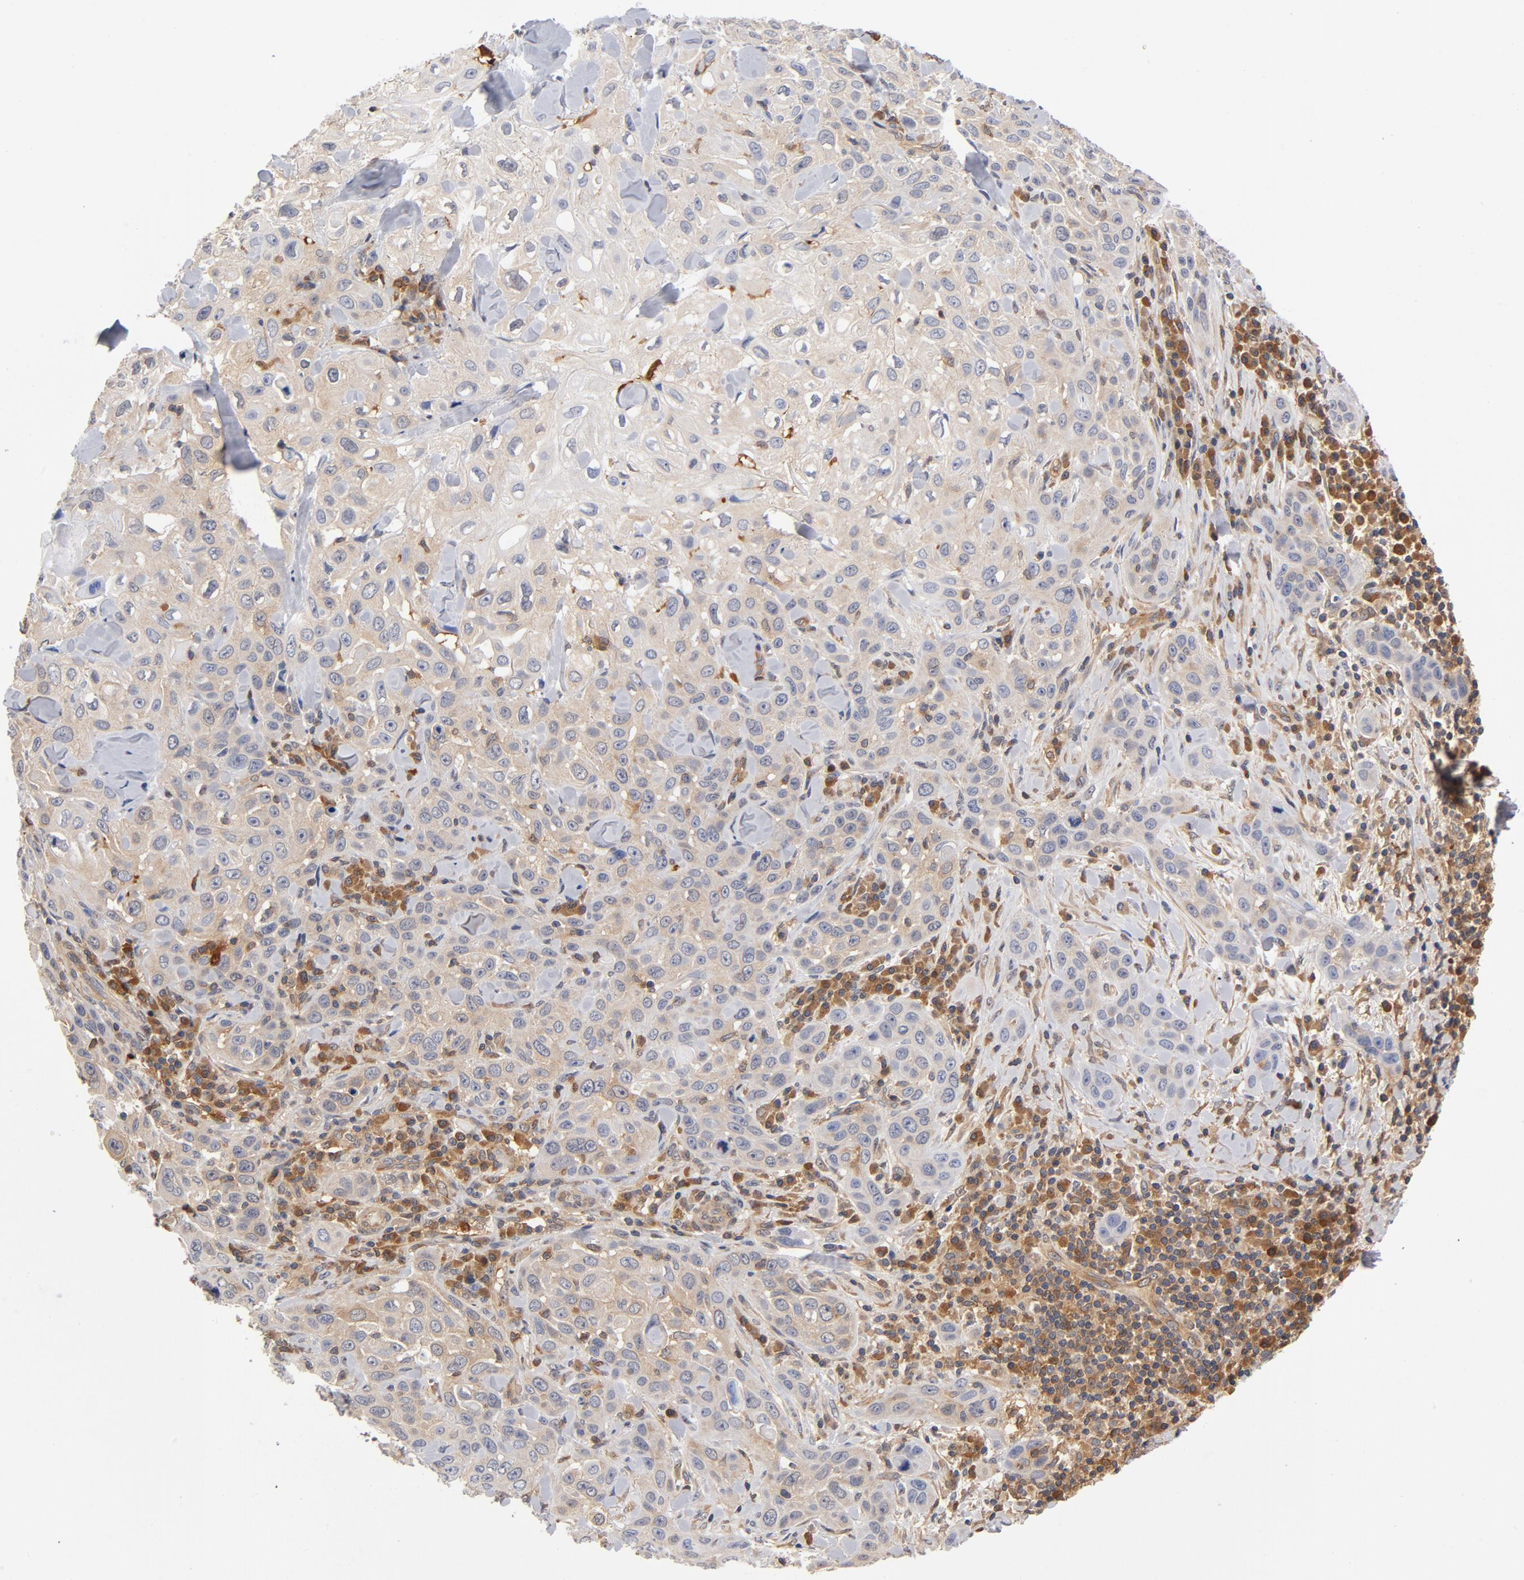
{"staining": {"intensity": "negative", "quantity": "none", "location": "none"}, "tissue": "skin cancer", "cell_type": "Tumor cells", "image_type": "cancer", "snomed": [{"axis": "morphology", "description": "Squamous cell carcinoma, NOS"}, {"axis": "topography", "description": "Skin"}], "caption": "DAB (3,3'-diaminobenzidine) immunohistochemical staining of human skin cancer (squamous cell carcinoma) displays no significant positivity in tumor cells.", "gene": "ASMTL", "patient": {"sex": "male", "age": 84}}